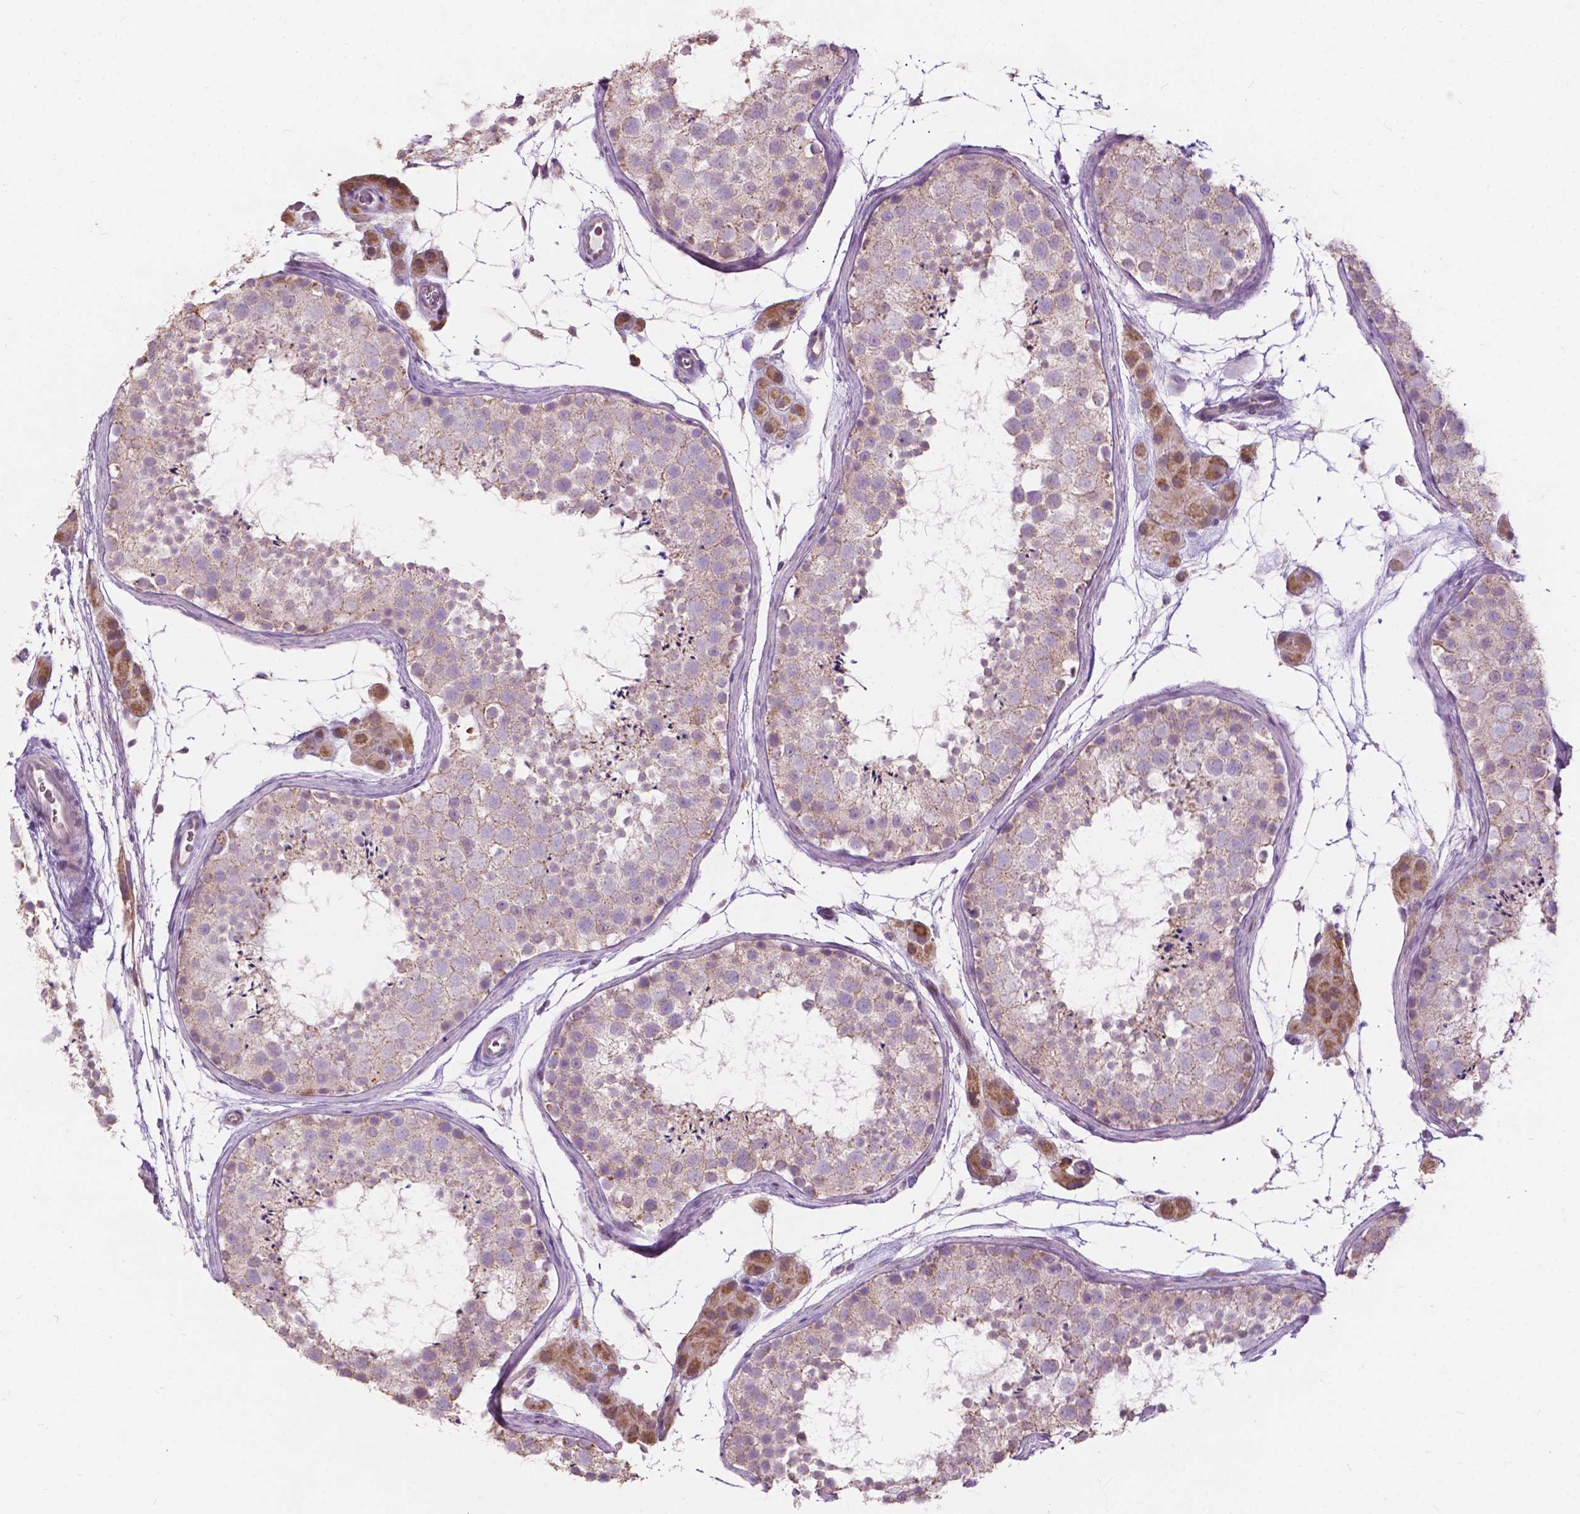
{"staining": {"intensity": "weak", "quantity": "<25%", "location": "cytoplasmic/membranous"}, "tissue": "testis", "cell_type": "Cells in seminiferous ducts", "image_type": "normal", "snomed": [{"axis": "morphology", "description": "Normal tissue, NOS"}, {"axis": "topography", "description": "Testis"}], "caption": "An image of testis stained for a protein reveals no brown staining in cells in seminiferous ducts.", "gene": "NDUFS1", "patient": {"sex": "male", "age": 41}}